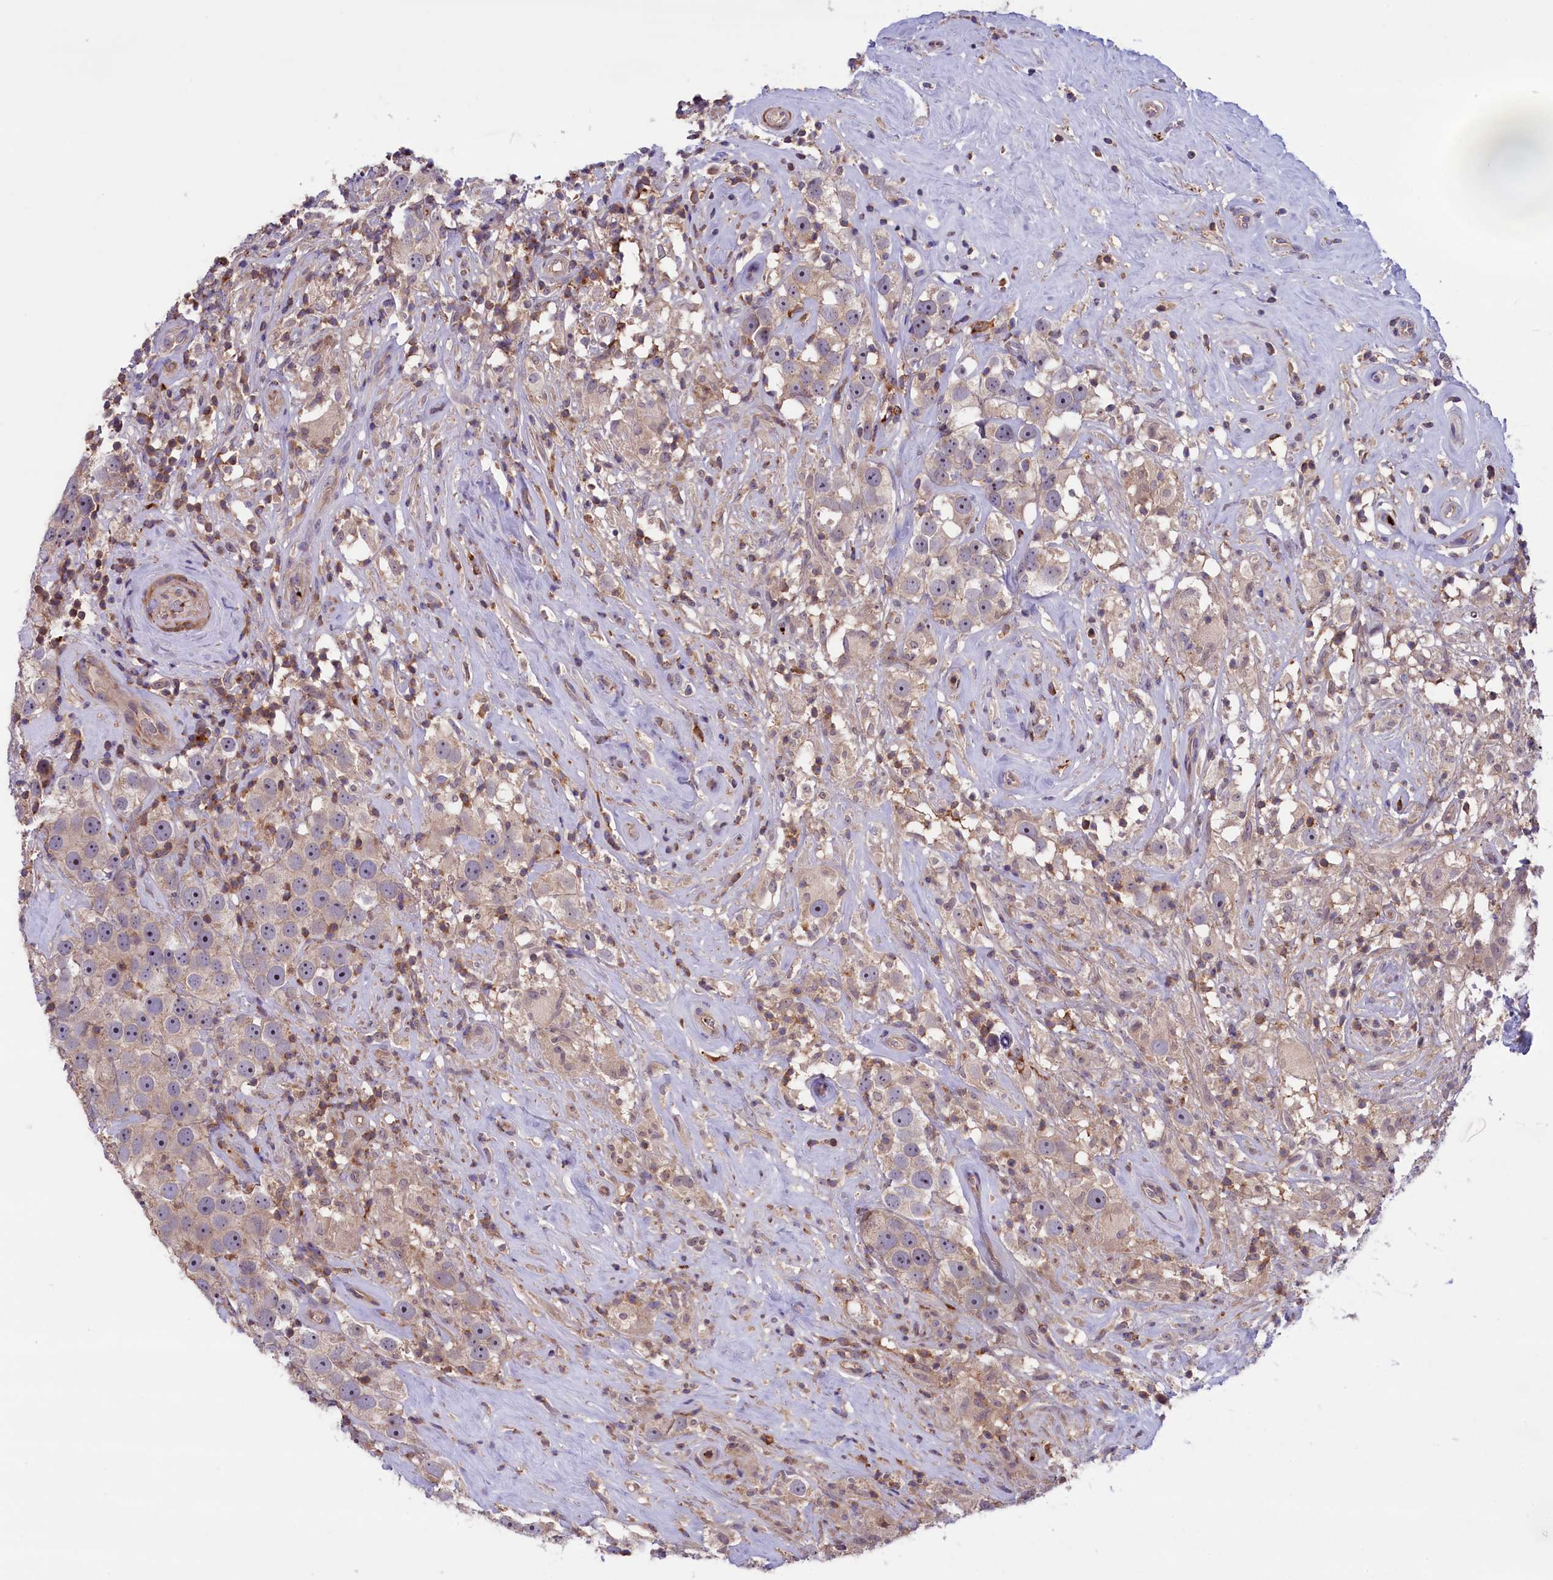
{"staining": {"intensity": "weak", "quantity": ">75%", "location": "cytoplasmic/membranous"}, "tissue": "testis cancer", "cell_type": "Tumor cells", "image_type": "cancer", "snomed": [{"axis": "morphology", "description": "Seminoma, NOS"}, {"axis": "topography", "description": "Testis"}], "caption": "Protein staining reveals weak cytoplasmic/membranous expression in about >75% of tumor cells in seminoma (testis). The protein is shown in brown color, while the nuclei are stained blue.", "gene": "HEATR3", "patient": {"sex": "male", "age": 49}}